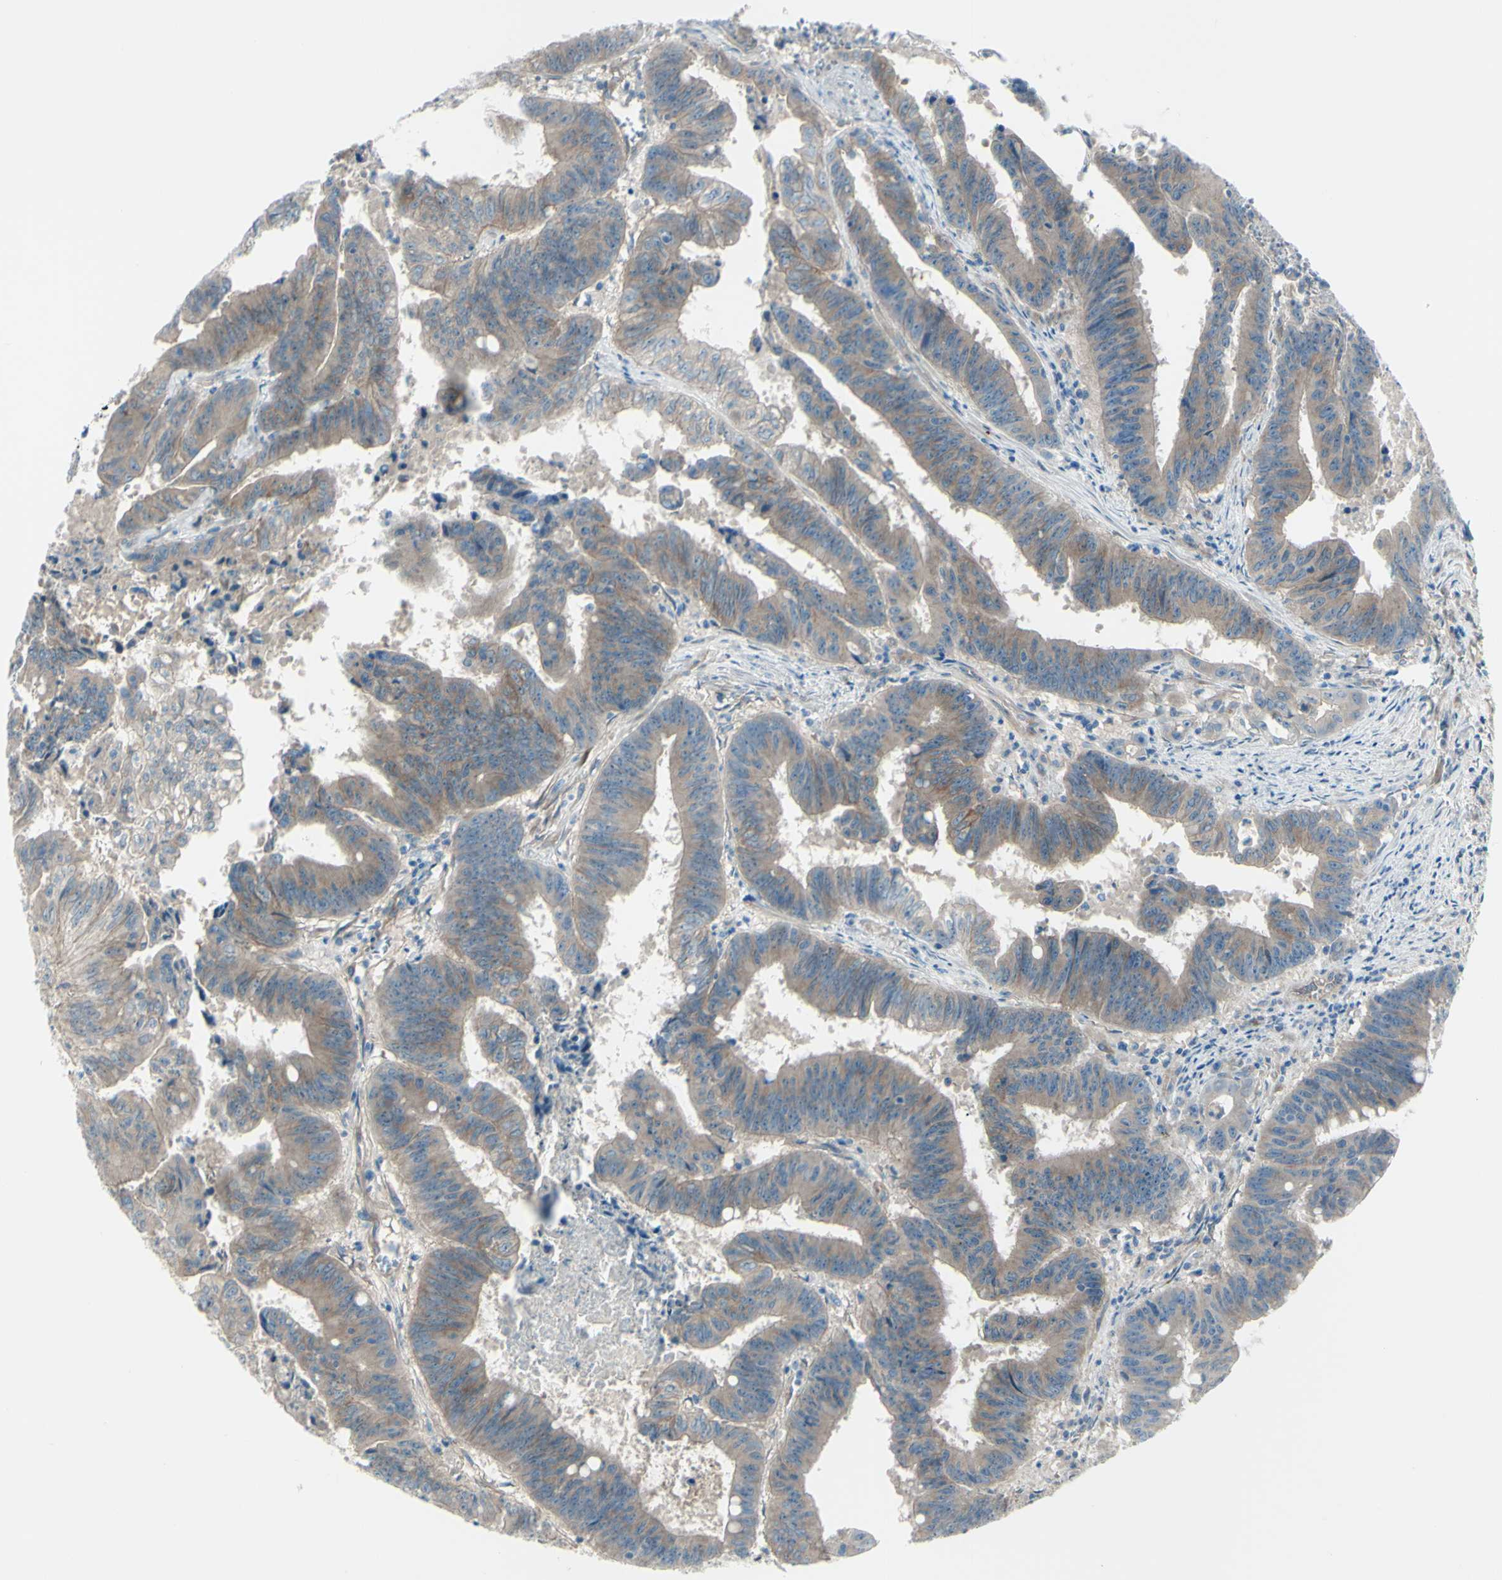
{"staining": {"intensity": "weak", "quantity": ">75%", "location": "cytoplasmic/membranous"}, "tissue": "colorectal cancer", "cell_type": "Tumor cells", "image_type": "cancer", "snomed": [{"axis": "morphology", "description": "Adenocarcinoma, NOS"}, {"axis": "topography", "description": "Colon"}], "caption": "The photomicrograph demonstrates a brown stain indicating the presence of a protein in the cytoplasmic/membranous of tumor cells in colorectal cancer (adenocarcinoma).", "gene": "PCDHGA2", "patient": {"sex": "male", "age": 45}}